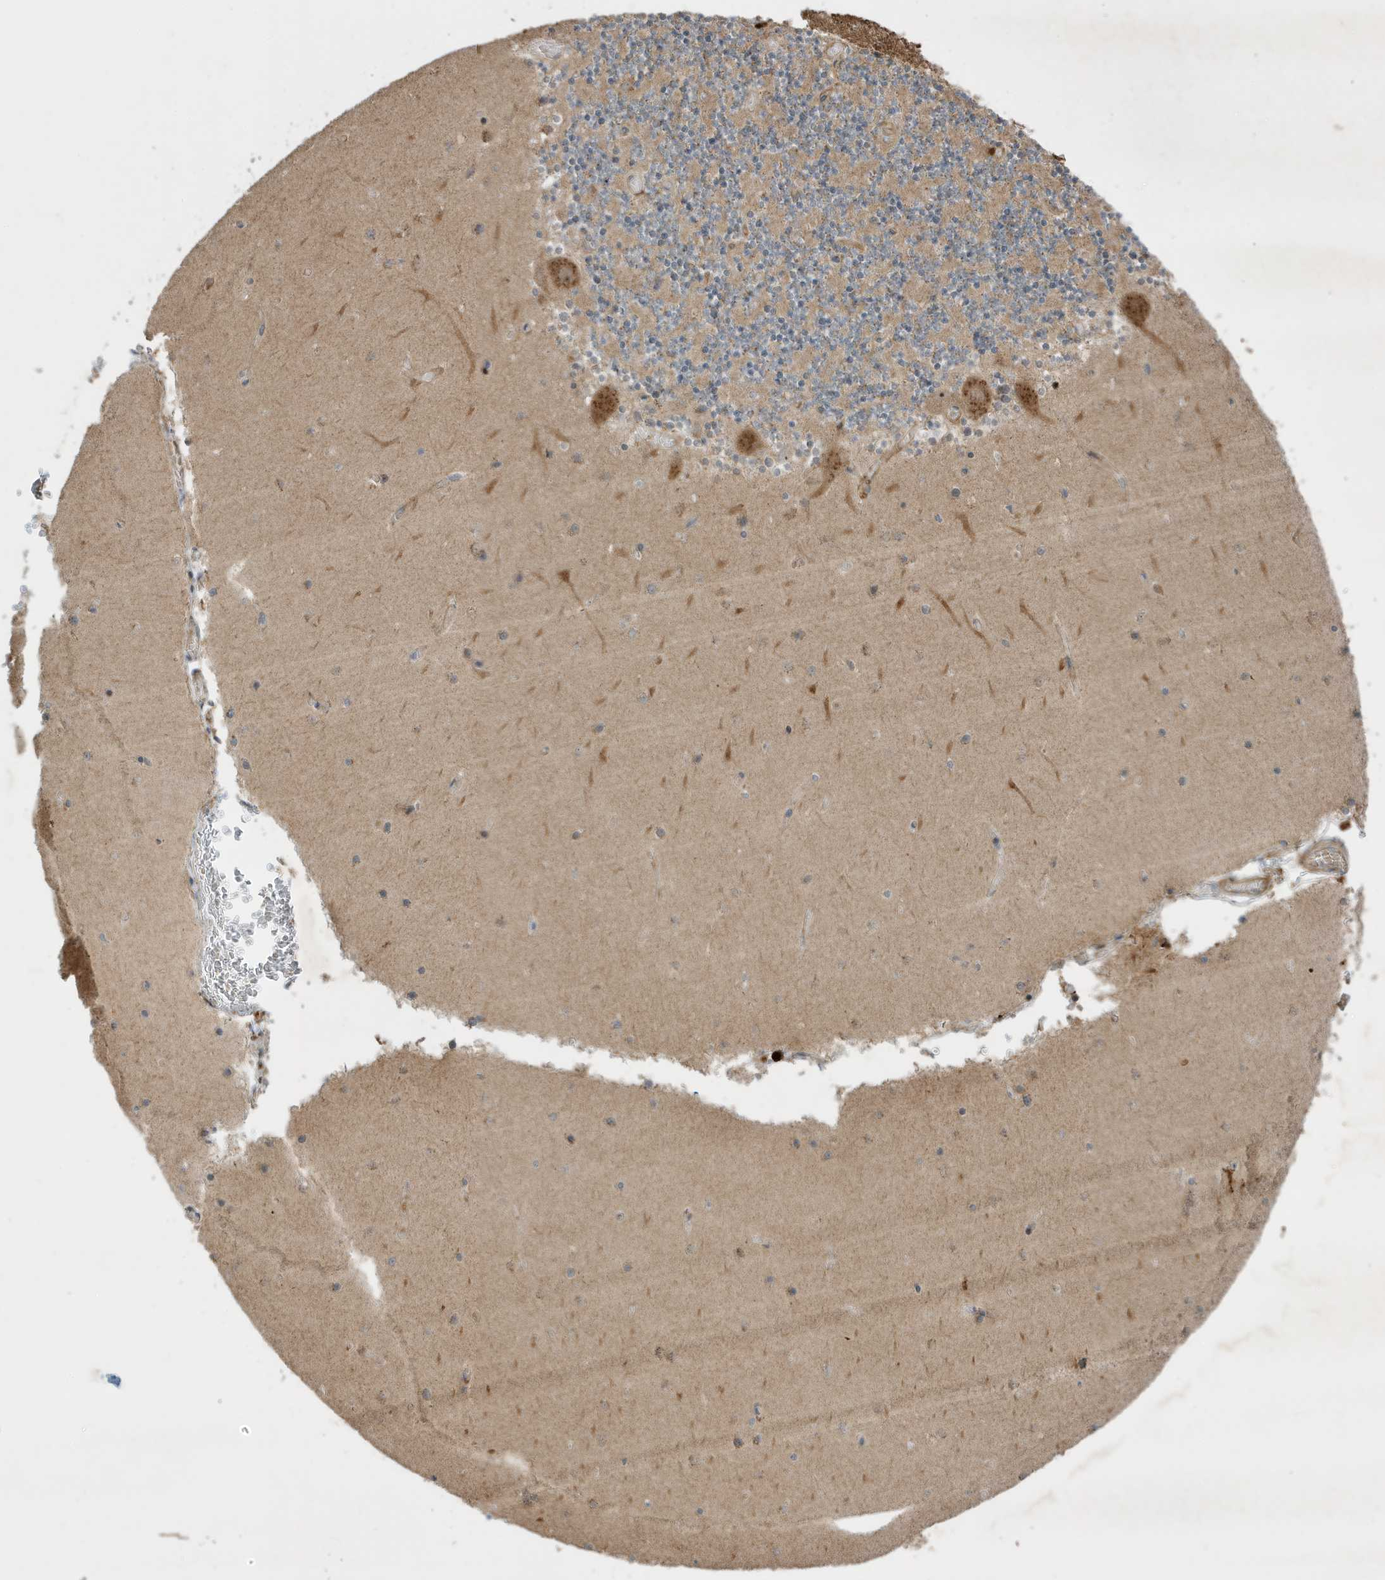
{"staining": {"intensity": "moderate", "quantity": ">75%", "location": "cytoplasmic/membranous"}, "tissue": "cerebellum", "cell_type": "Cells in granular layer", "image_type": "normal", "snomed": [{"axis": "morphology", "description": "Normal tissue, NOS"}, {"axis": "topography", "description": "Cerebellum"}], "caption": "Human cerebellum stained with a brown dye shows moderate cytoplasmic/membranous positive expression in about >75% of cells in granular layer.", "gene": "IFT57", "patient": {"sex": "female", "age": 28}}